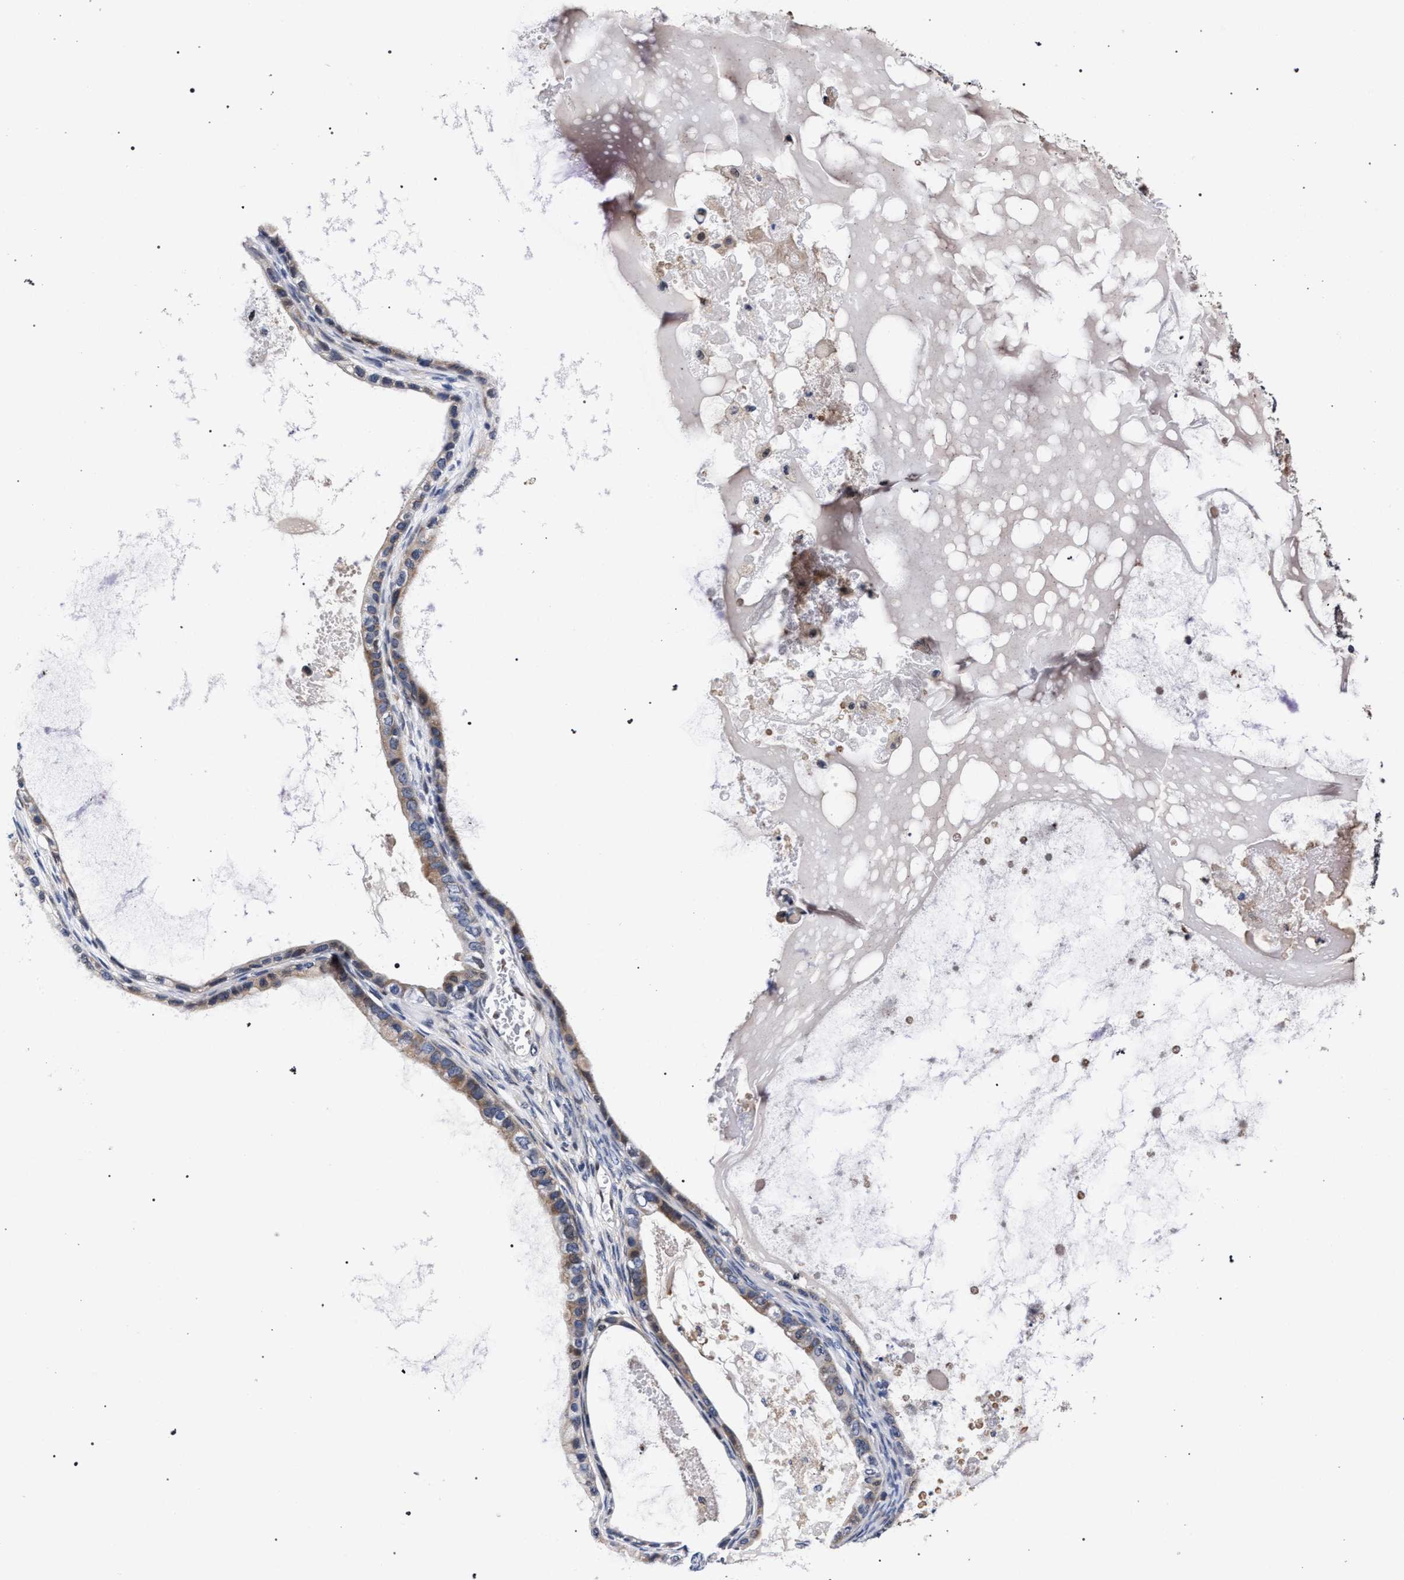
{"staining": {"intensity": "weak", "quantity": "25%-75%", "location": "cytoplasmic/membranous"}, "tissue": "ovarian cancer", "cell_type": "Tumor cells", "image_type": "cancer", "snomed": [{"axis": "morphology", "description": "Cystadenocarcinoma, mucinous, NOS"}, {"axis": "topography", "description": "Ovary"}], "caption": "Tumor cells demonstrate low levels of weak cytoplasmic/membranous positivity in approximately 25%-75% of cells in human ovarian cancer. Nuclei are stained in blue.", "gene": "ZNF462", "patient": {"sex": "female", "age": 80}}